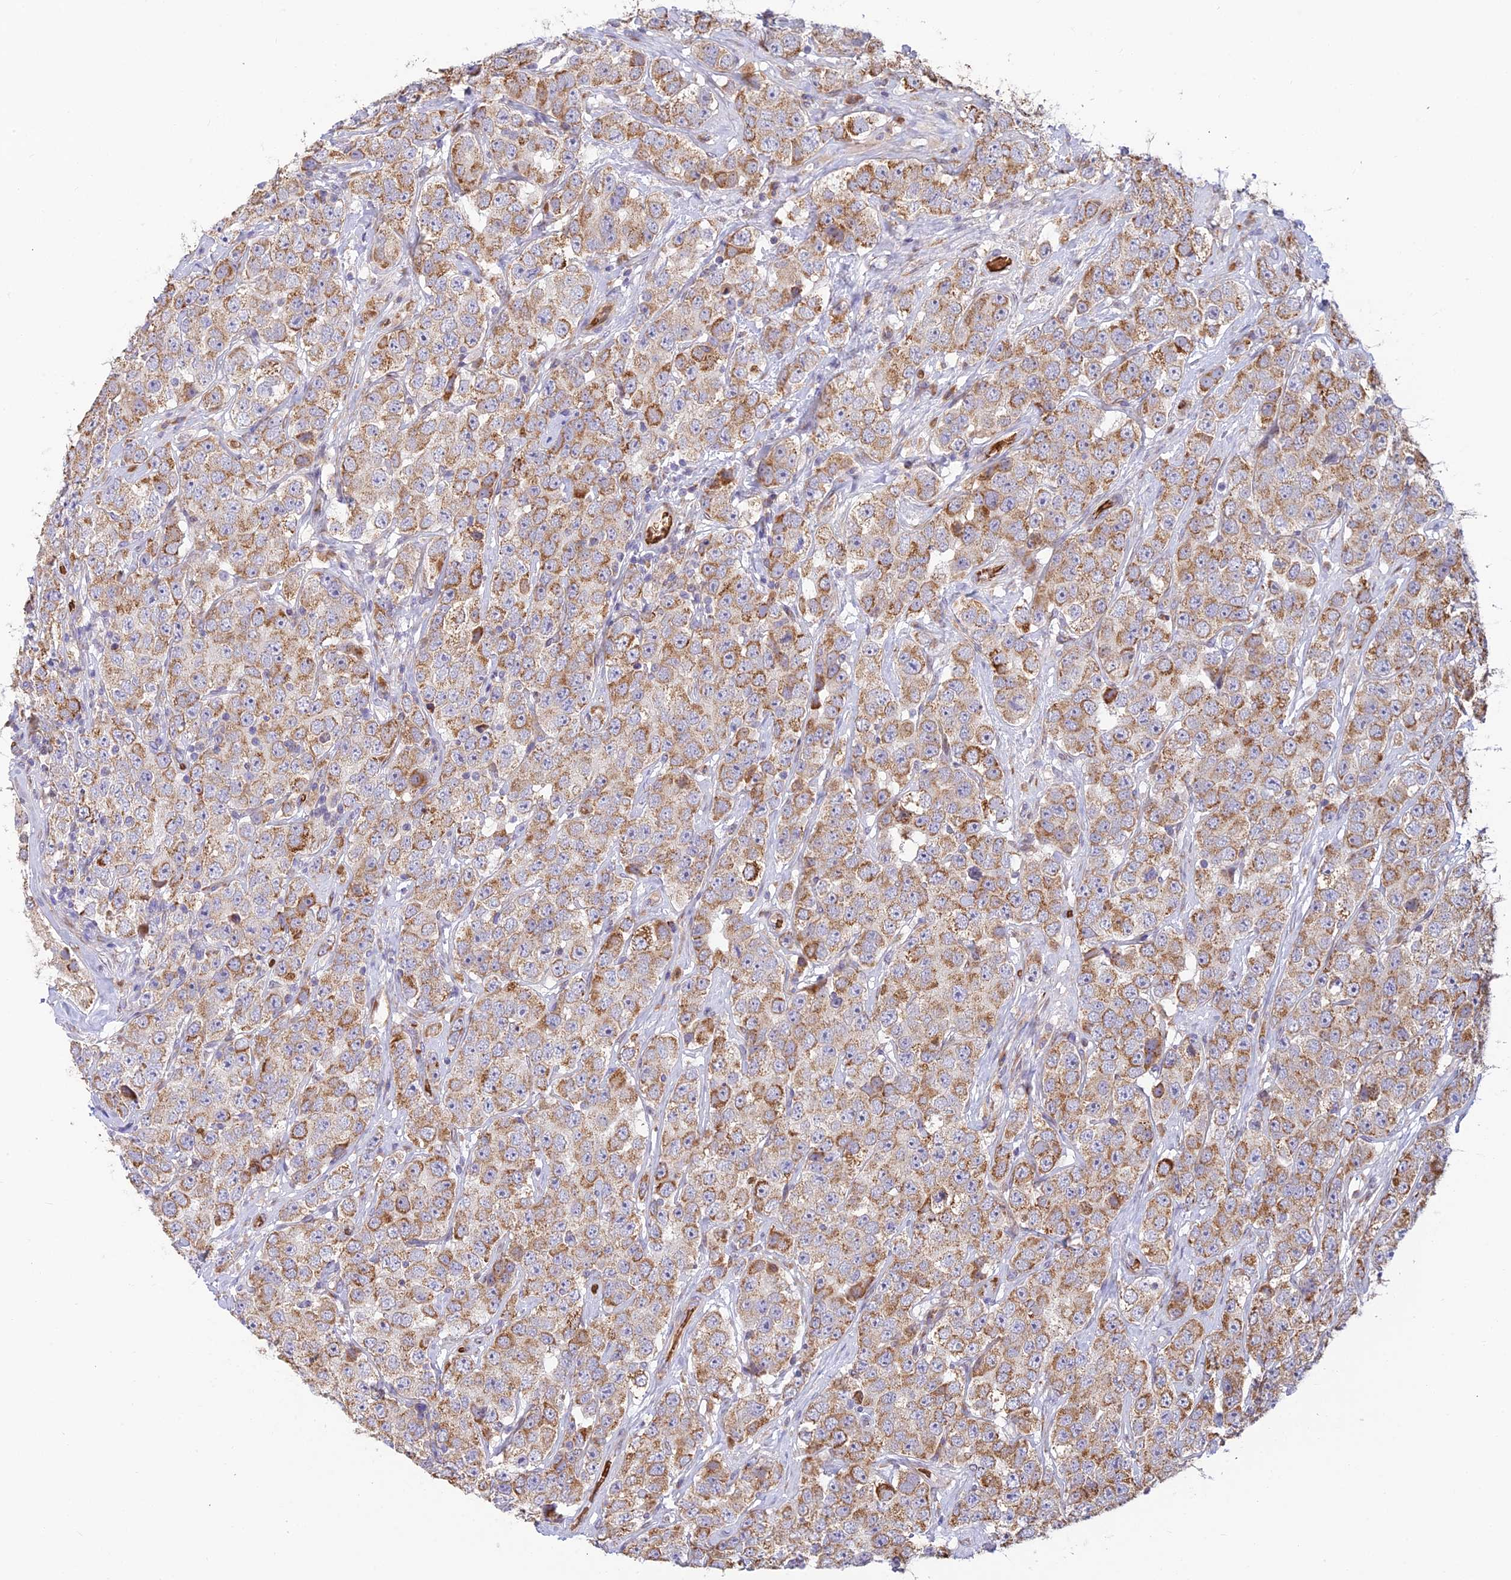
{"staining": {"intensity": "moderate", "quantity": "25%-75%", "location": "cytoplasmic/membranous"}, "tissue": "testis cancer", "cell_type": "Tumor cells", "image_type": "cancer", "snomed": [{"axis": "morphology", "description": "Seminoma, NOS"}, {"axis": "topography", "description": "Testis"}], "caption": "This is an image of IHC staining of seminoma (testis), which shows moderate expression in the cytoplasmic/membranous of tumor cells.", "gene": "UFSP2", "patient": {"sex": "male", "age": 28}}